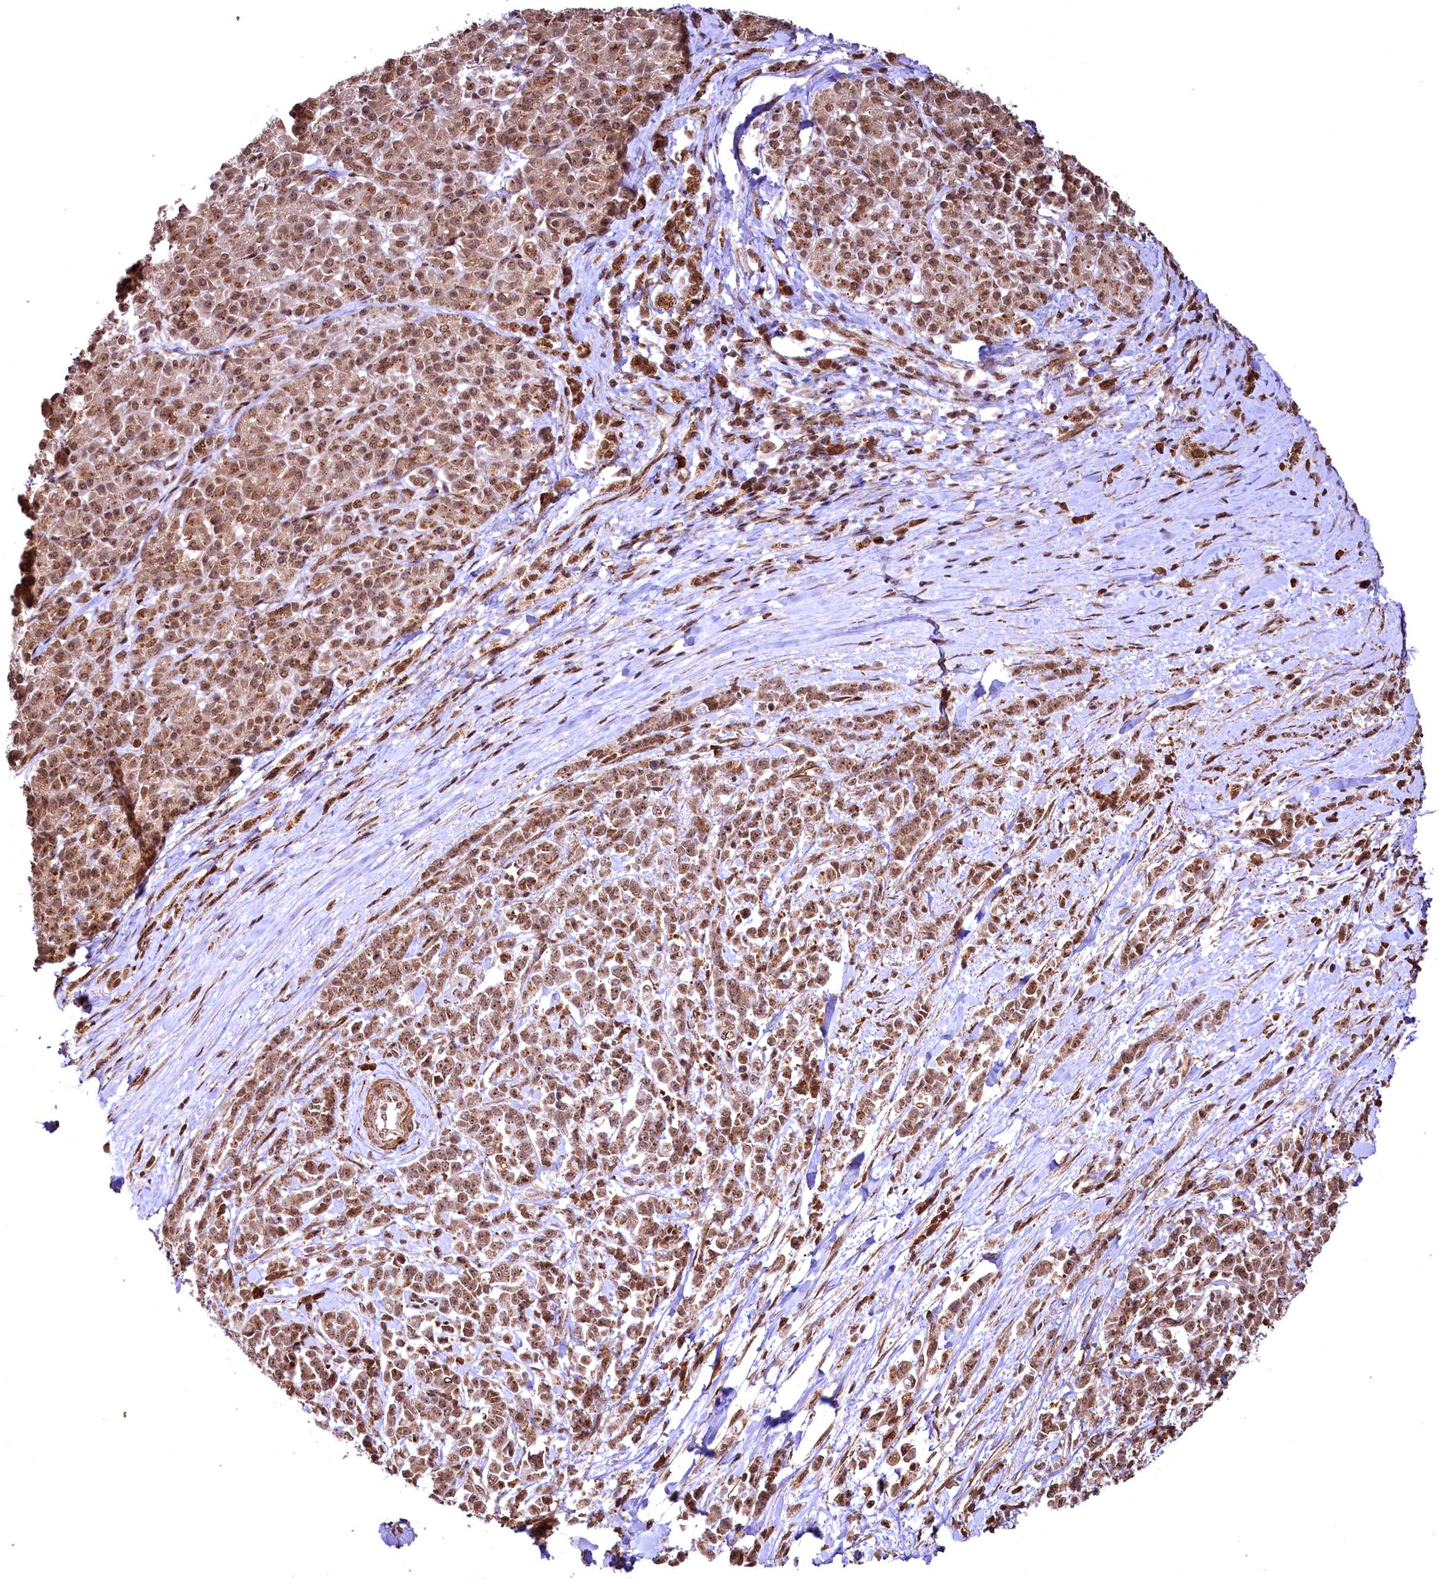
{"staining": {"intensity": "moderate", "quantity": ">75%", "location": "nuclear"}, "tissue": "pancreatic cancer", "cell_type": "Tumor cells", "image_type": "cancer", "snomed": [{"axis": "morphology", "description": "Normal tissue, NOS"}, {"axis": "morphology", "description": "Adenocarcinoma, NOS"}, {"axis": "topography", "description": "Pancreas"}], "caption": "Moderate nuclear protein positivity is seen in approximately >75% of tumor cells in pancreatic cancer (adenocarcinoma).", "gene": "PDS5B", "patient": {"sex": "female", "age": 64}}